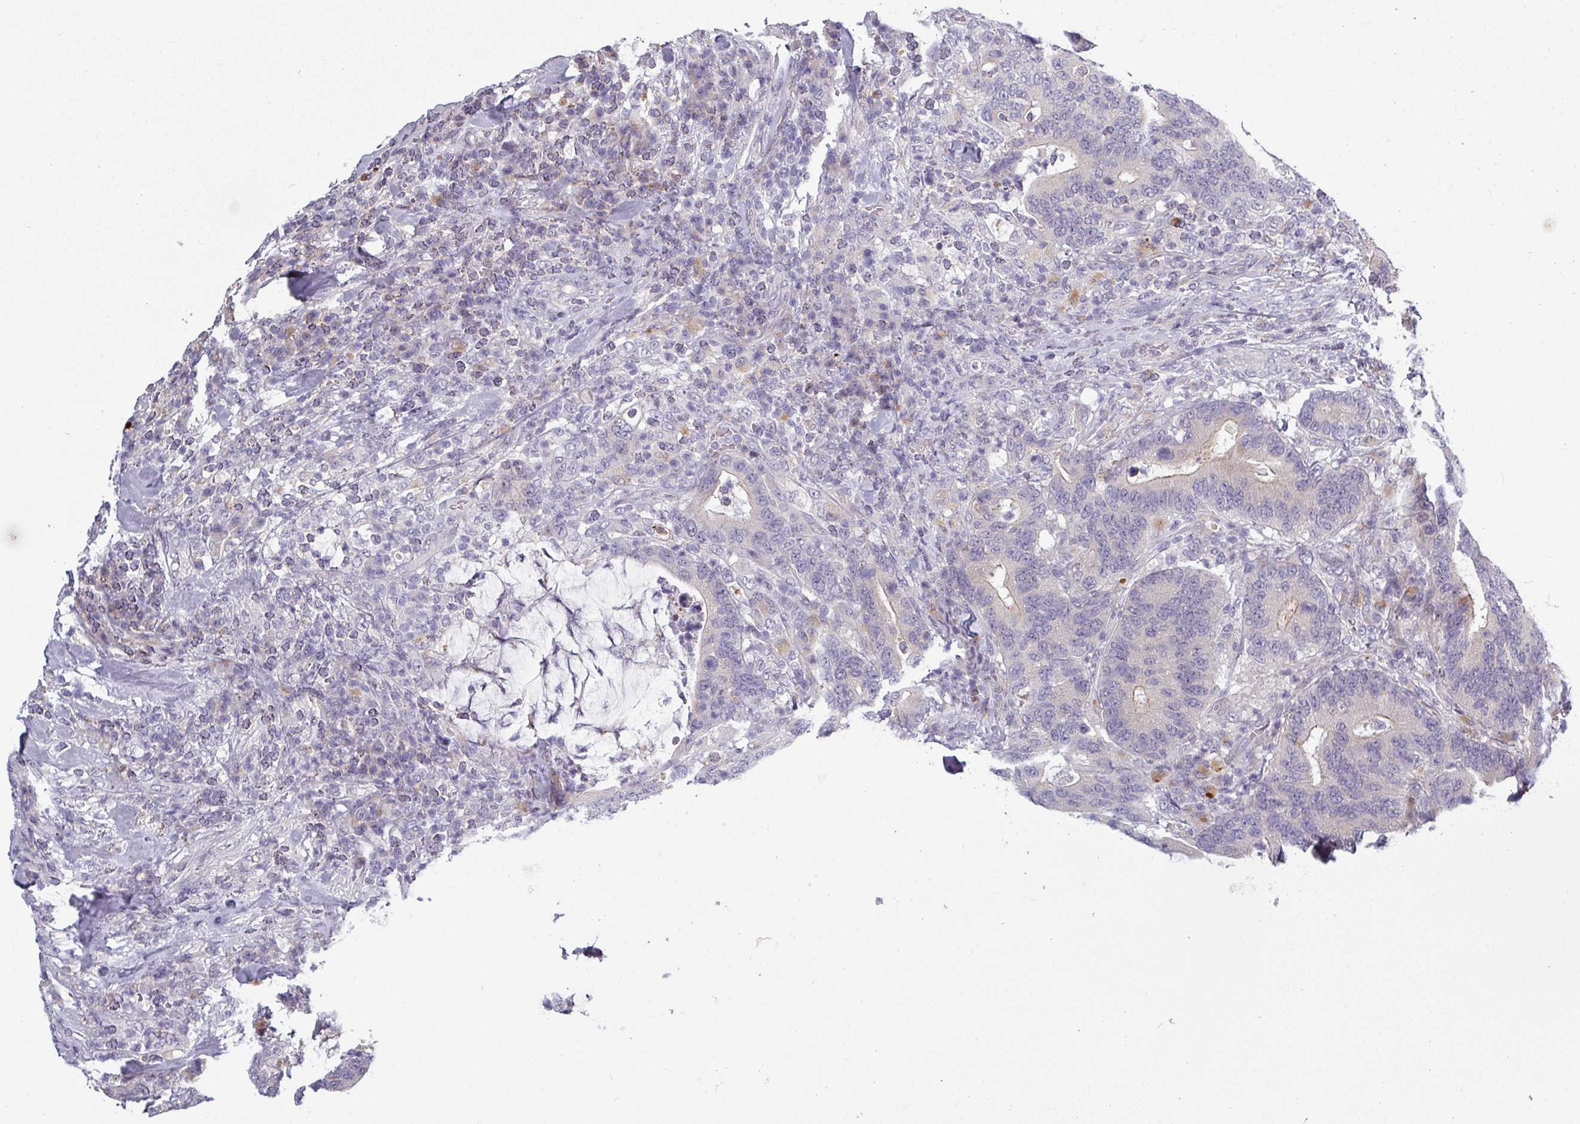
{"staining": {"intensity": "weak", "quantity": "<25%", "location": "cytoplasmic/membranous"}, "tissue": "colorectal cancer", "cell_type": "Tumor cells", "image_type": "cancer", "snomed": [{"axis": "morphology", "description": "Adenocarcinoma, NOS"}, {"axis": "topography", "description": "Colon"}], "caption": "Immunohistochemical staining of colorectal cancer shows no significant positivity in tumor cells.", "gene": "C2orf16", "patient": {"sex": "female", "age": 66}}